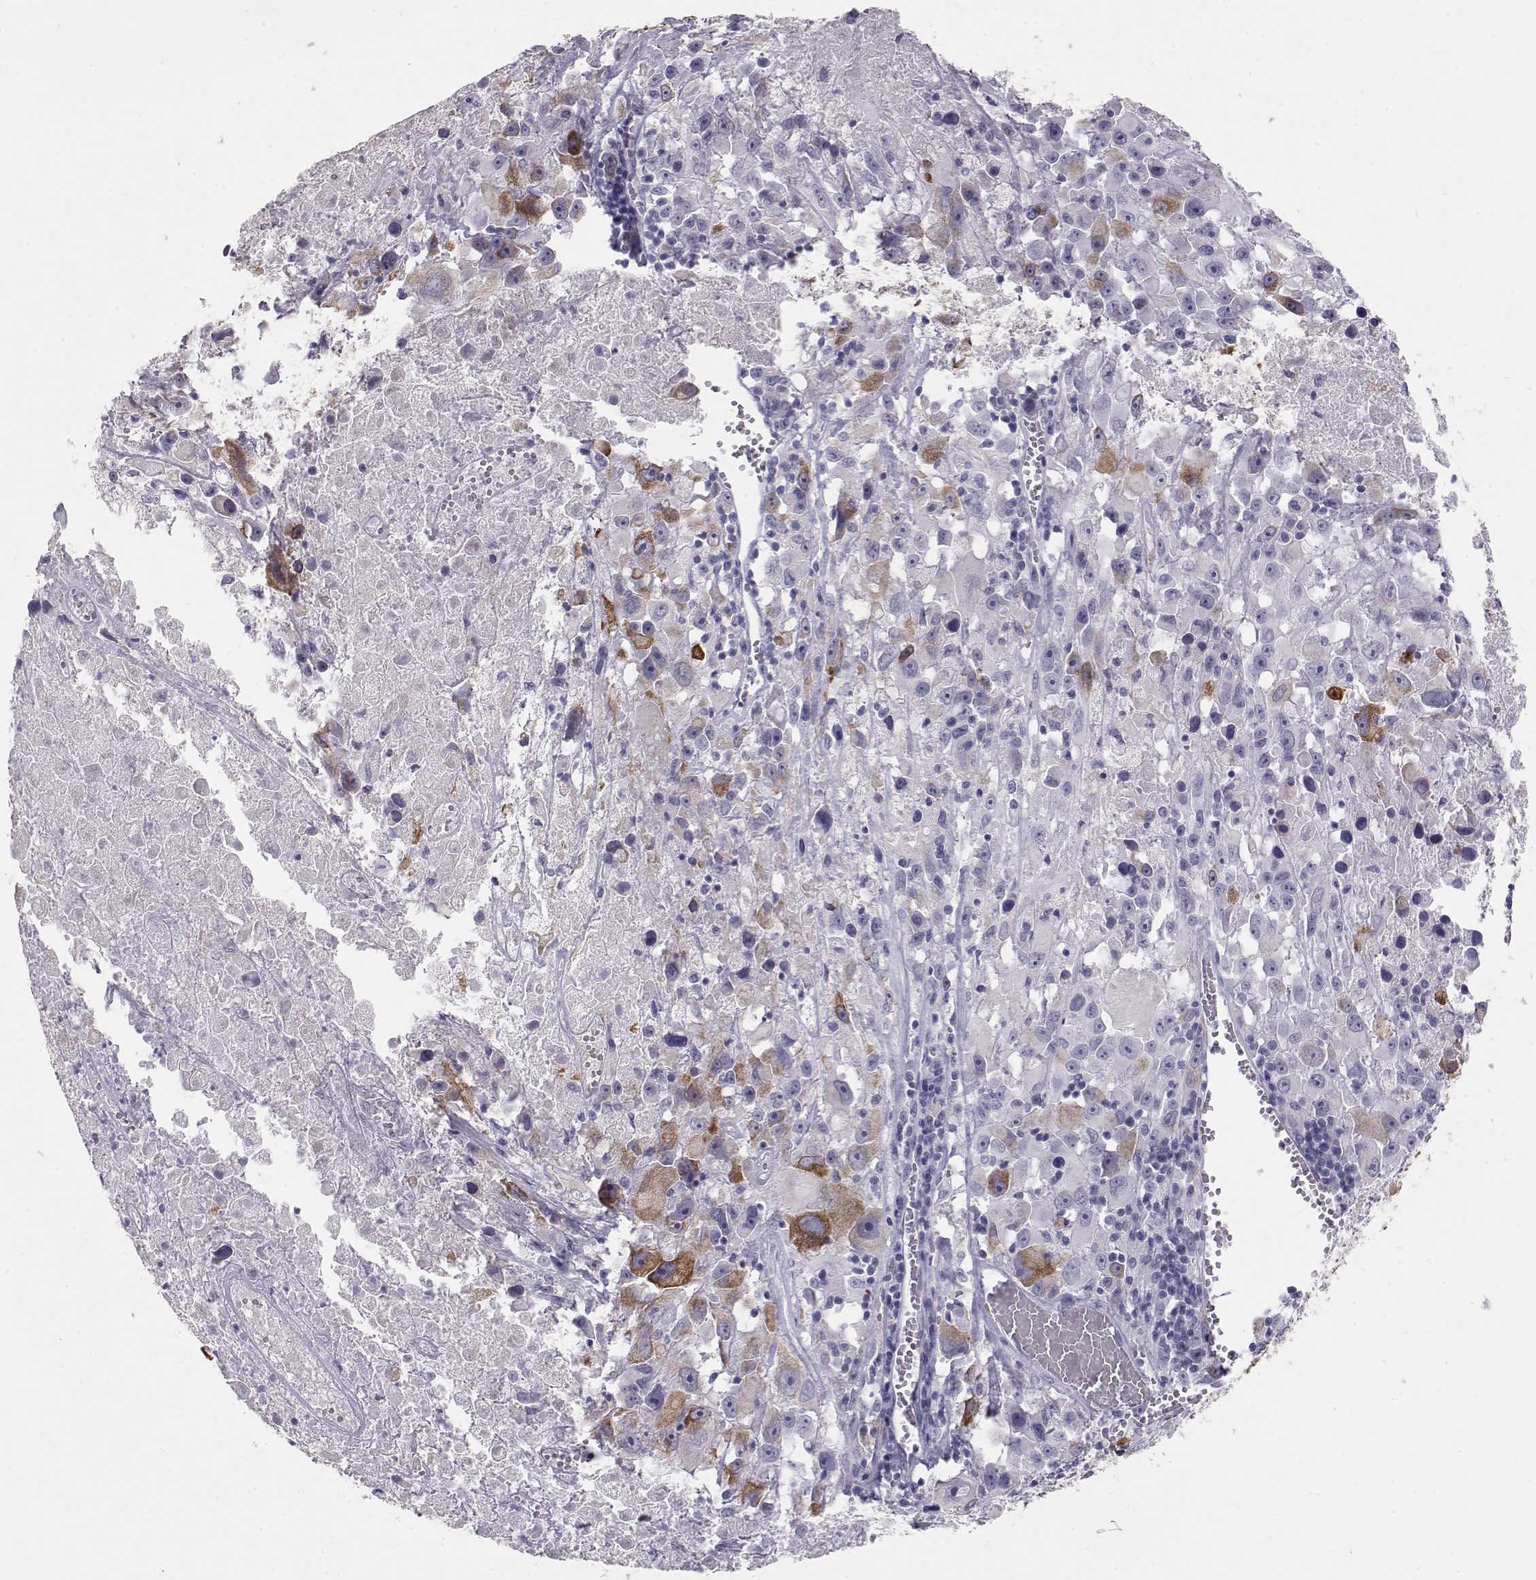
{"staining": {"intensity": "strong", "quantity": "<25%", "location": "cytoplasmic/membranous"}, "tissue": "melanoma", "cell_type": "Tumor cells", "image_type": "cancer", "snomed": [{"axis": "morphology", "description": "Malignant melanoma, Metastatic site"}, {"axis": "topography", "description": "Lymph node"}], "caption": "Malignant melanoma (metastatic site) stained with a protein marker exhibits strong staining in tumor cells.", "gene": "LAMB3", "patient": {"sex": "male", "age": 50}}